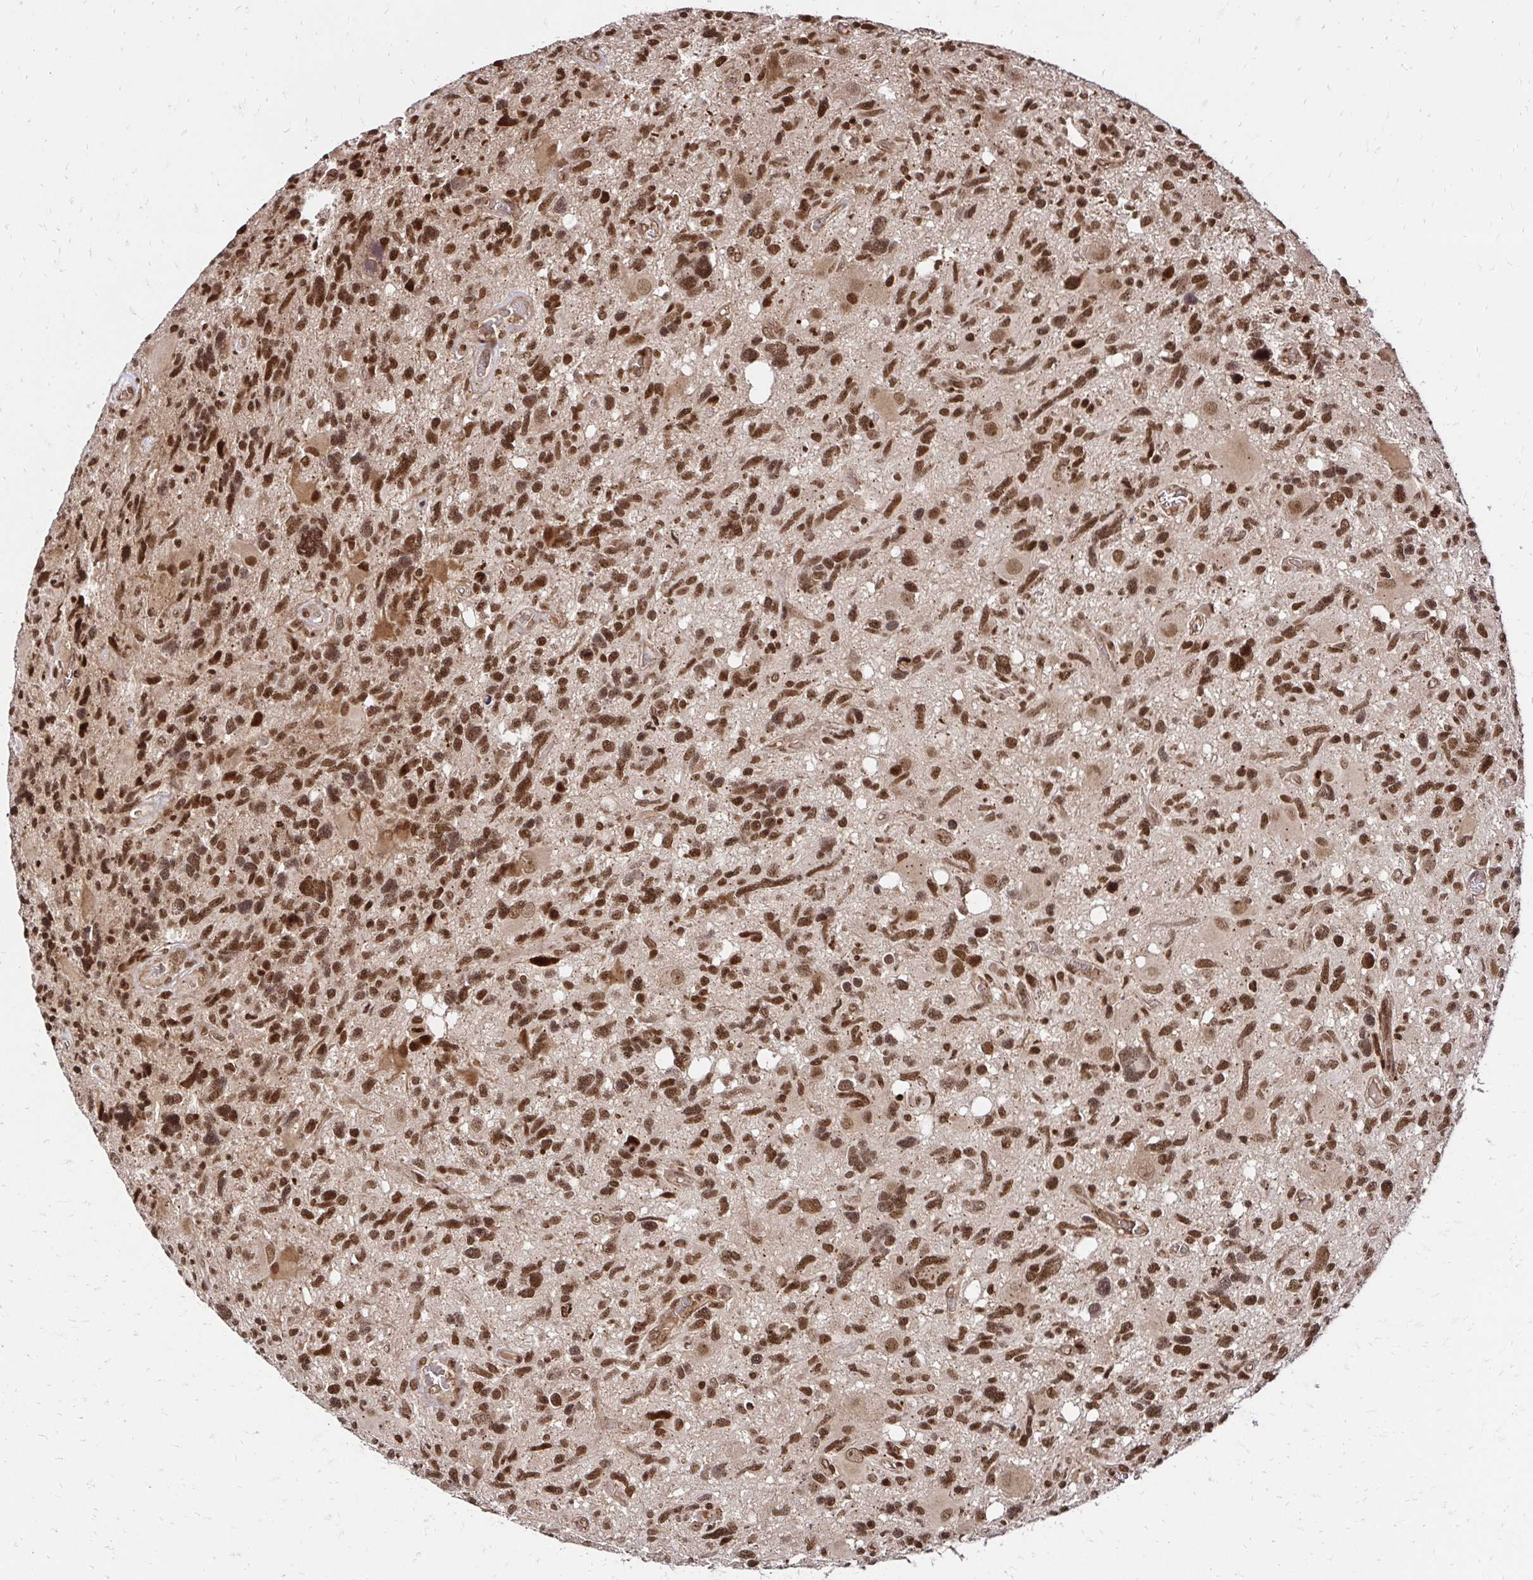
{"staining": {"intensity": "strong", "quantity": ">75%", "location": "nuclear"}, "tissue": "glioma", "cell_type": "Tumor cells", "image_type": "cancer", "snomed": [{"axis": "morphology", "description": "Glioma, malignant, High grade"}, {"axis": "topography", "description": "Brain"}], "caption": "Immunohistochemistry of human glioma displays high levels of strong nuclear staining in approximately >75% of tumor cells.", "gene": "GLYR1", "patient": {"sex": "male", "age": 49}}